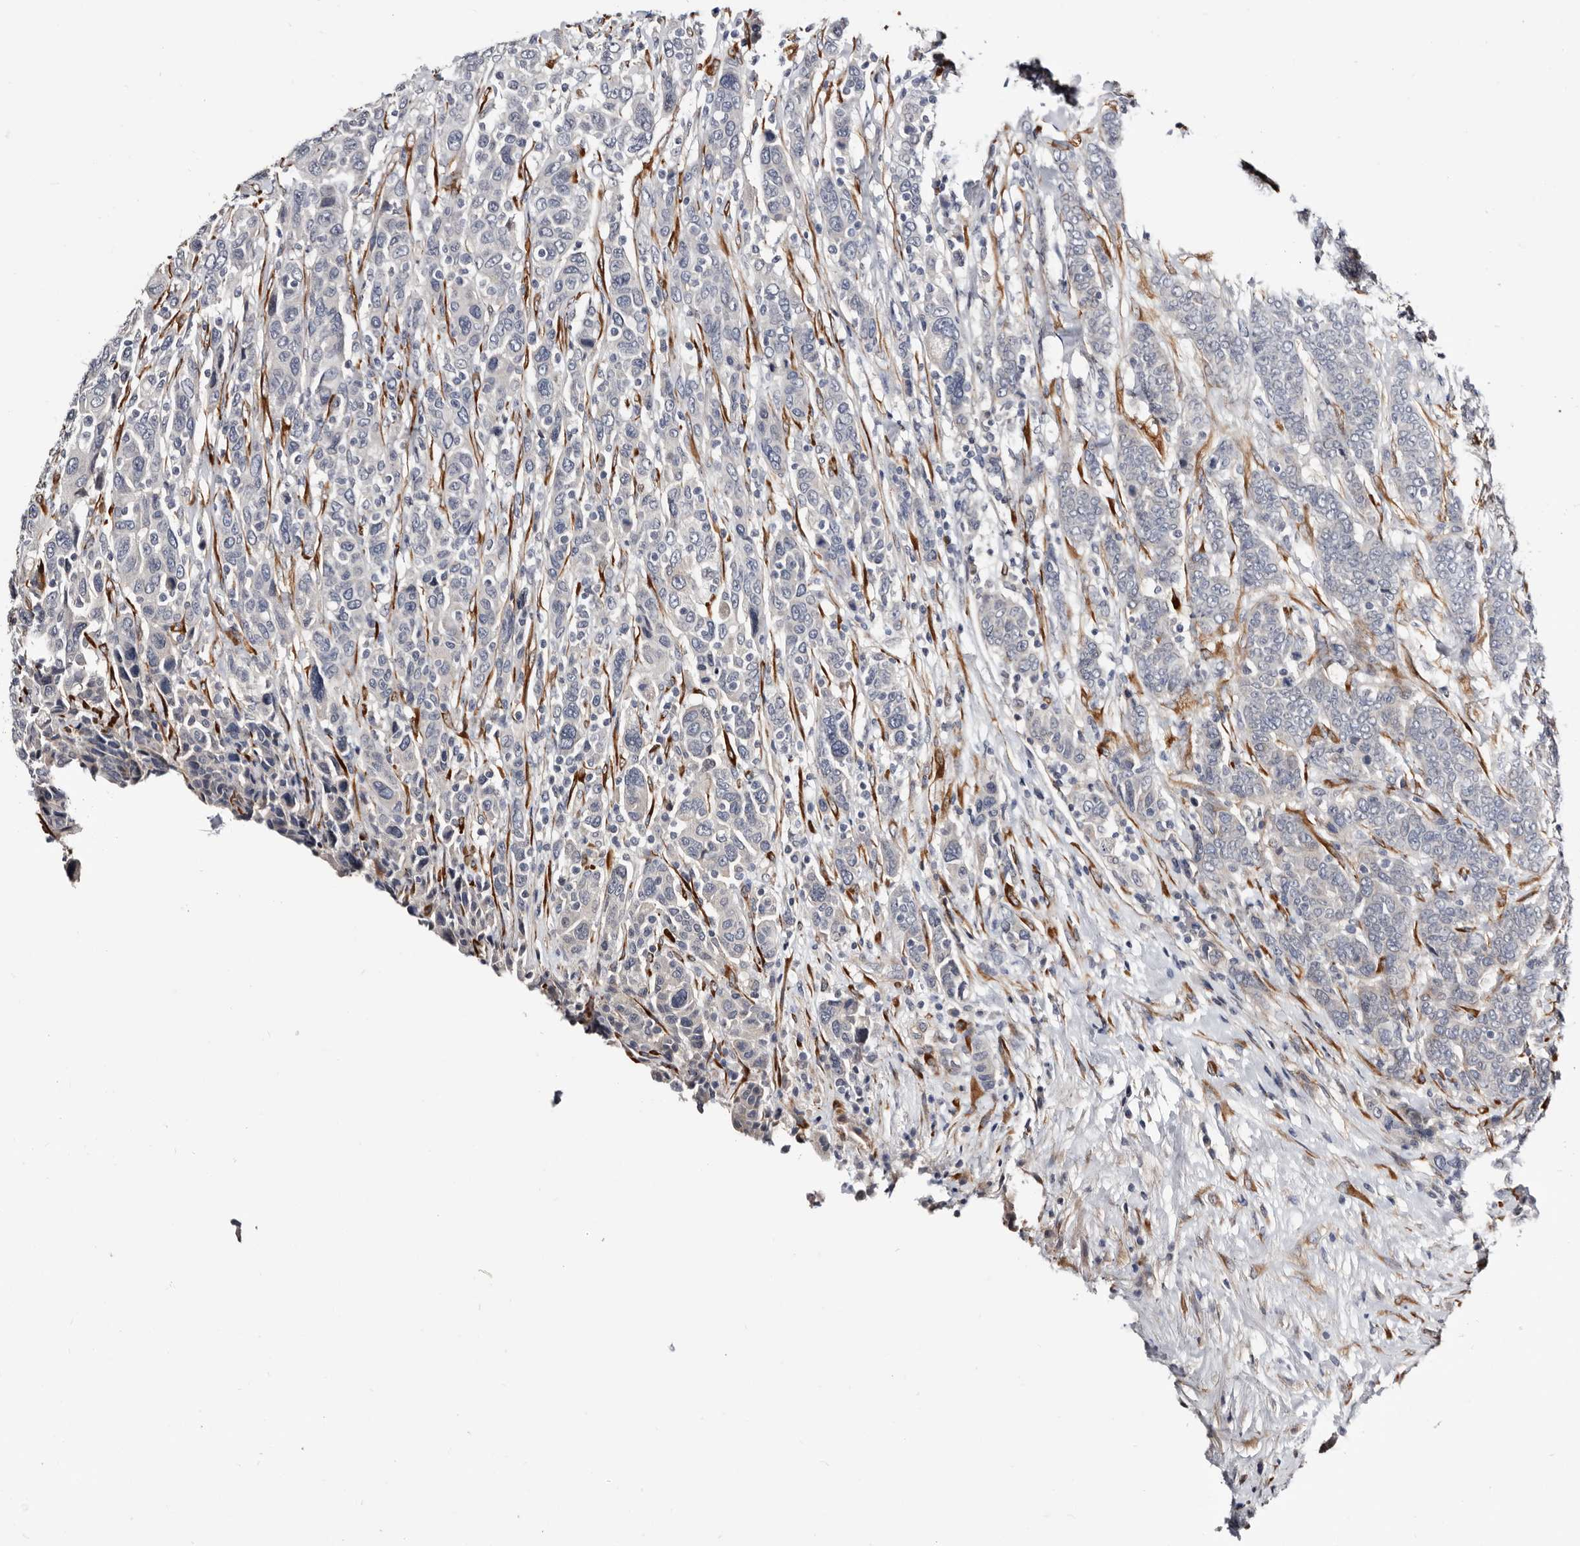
{"staining": {"intensity": "negative", "quantity": "none", "location": "none"}, "tissue": "breast cancer", "cell_type": "Tumor cells", "image_type": "cancer", "snomed": [{"axis": "morphology", "description": "Duct carcinoma"}, {"axis": "topography", "description": "Breast"}], "caption": "Micrograph shows no significant protein staining in tumor cells of breast cancer (invasive ductal carcinoma). Nuclei are stained in blue.", "gene": "USH1C", "patient": {"sex": "female", "age": 37}}